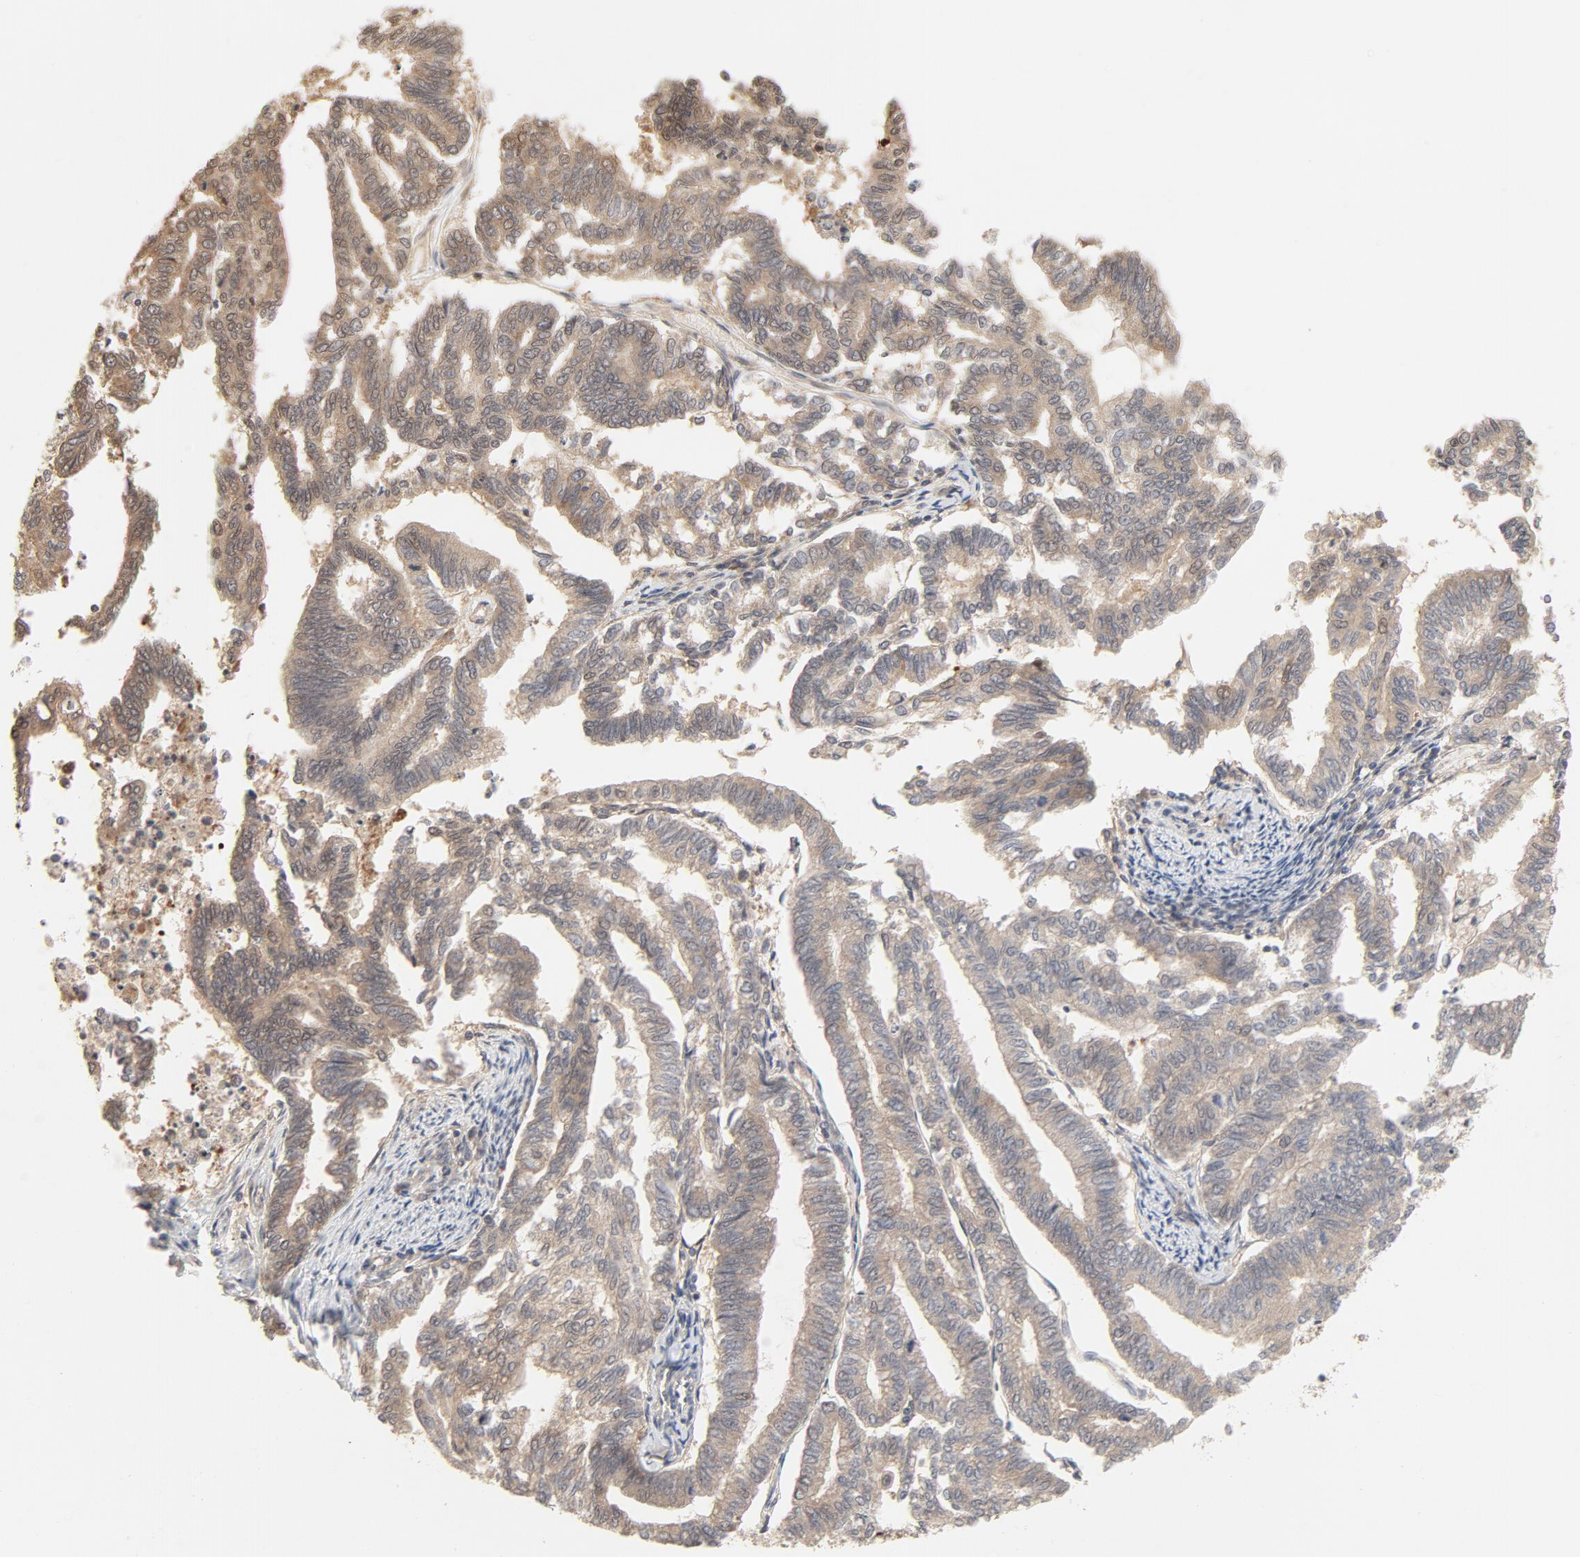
{"staining": {"intensity": "weak", "quantity": ">75%", "location": "cytoplasmic/membranous,nuclear"}, "tissue": "endometrial cancer", "cell_type": "Tumor cells", "image_type": "cancer", "snomed": [{"axis": "morphology", "description": "Adenocarcinoma, NOS"}, {"axis": "topography", "description": "Endometrium"}], "caption": "Weak cytoplasmic/membranous and nuclear expression is identified in about >75% of tumor cells in adenocarcinoma (endometrial).", "gene": "NEDD8", "patient": {"sex": "female", "age": 79}}